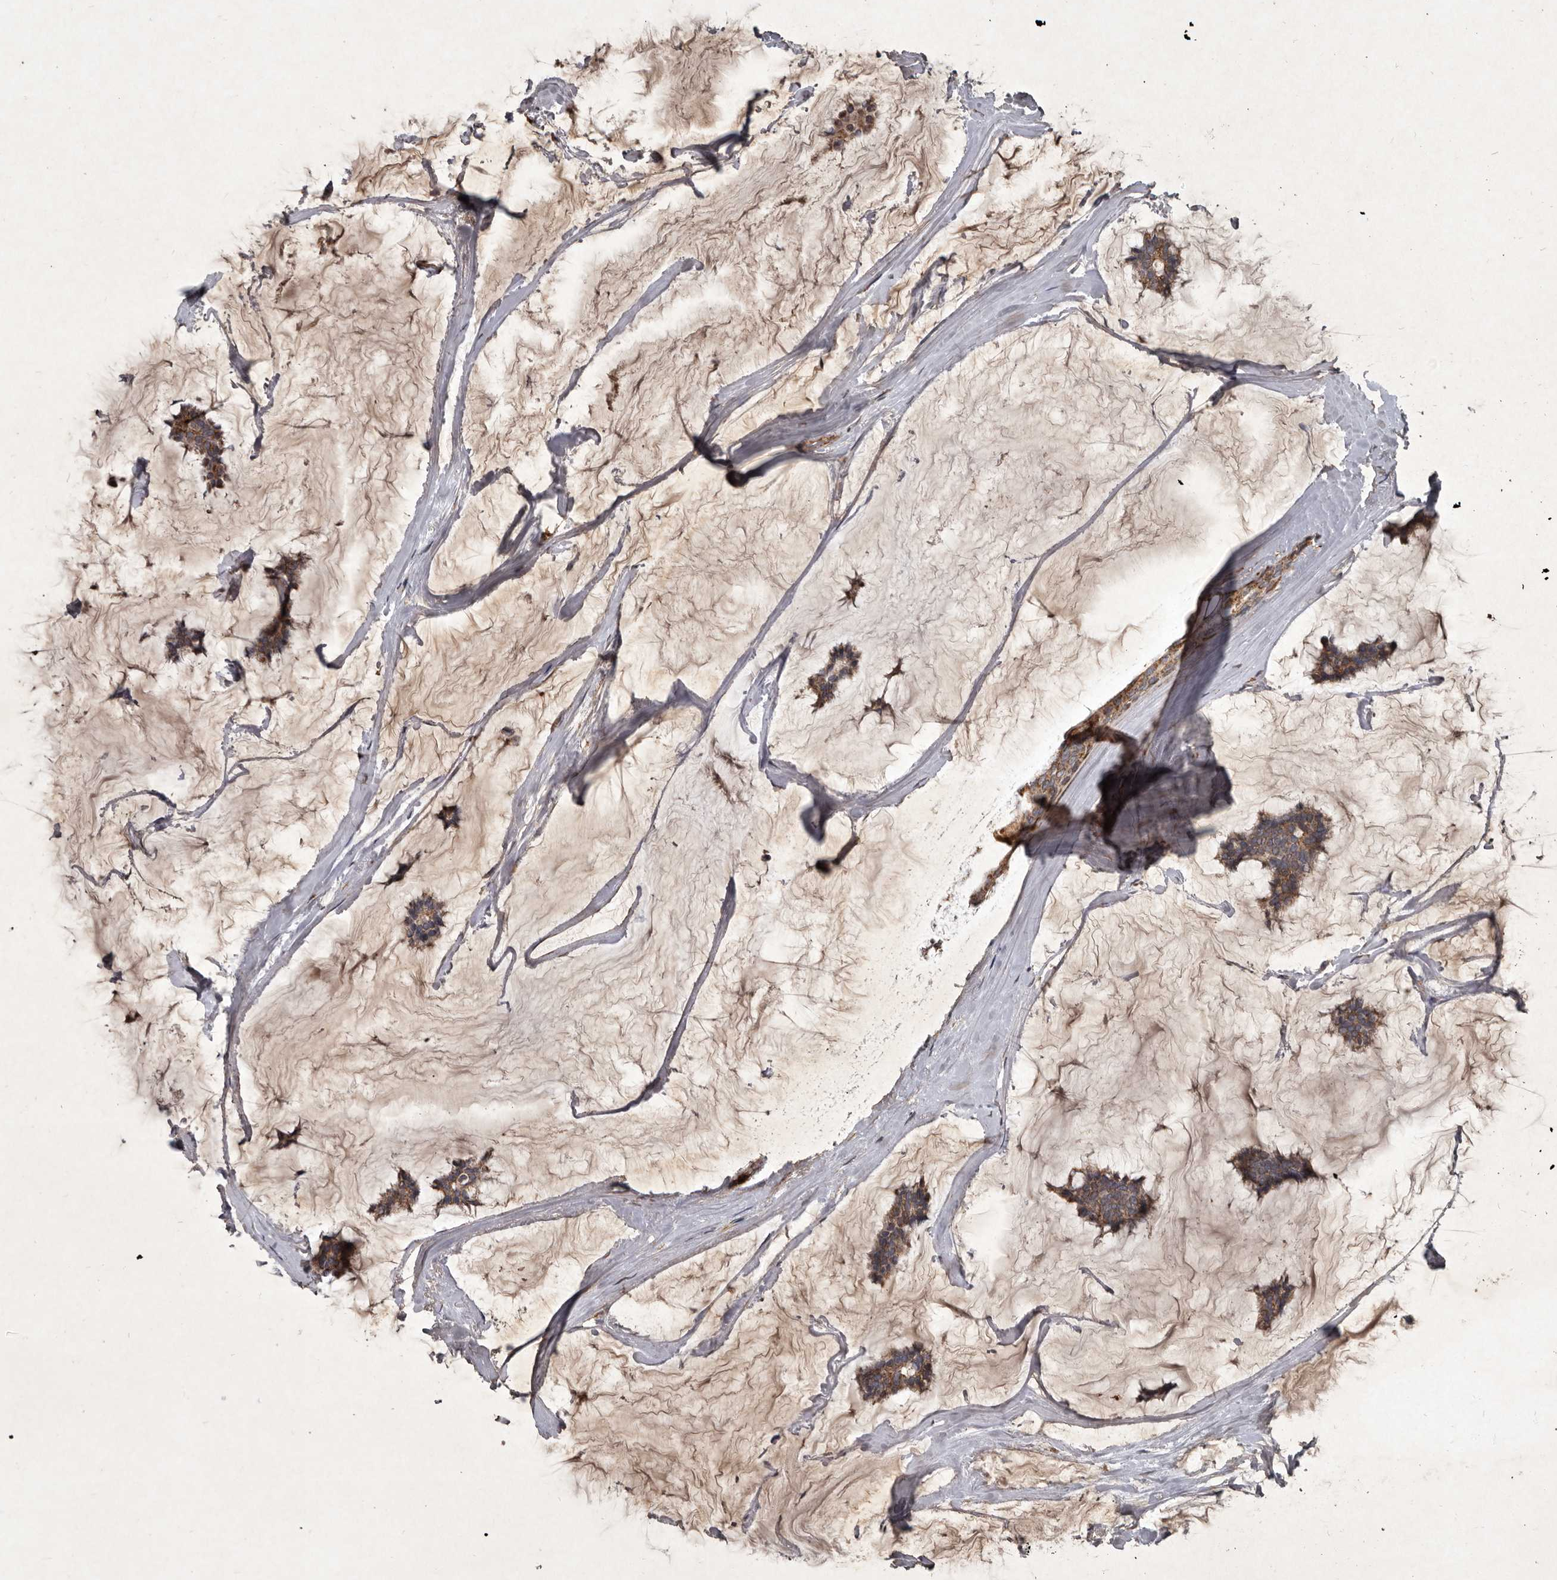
{"staining": {"intensity": "moderate", "quantity": ">75%", "location": "cytoplasmic/membranous"}, "tissue": "breast cancer", "cell_type": "Tumor cells", "image_type": "cancer", "snomed": [{"axis": "morphology", "description": "Duct carcinoma"}, {"axis": "topography", "description": "Breast"}], "caption": "Protein staining of breast intraductal carcinoma tissue demonstrates moderate cytoplasmic/membranous staining in approximately >75% of tumor cells.", "gene": "MRPS15", "patient": {"sex": "female", "age": 93}}